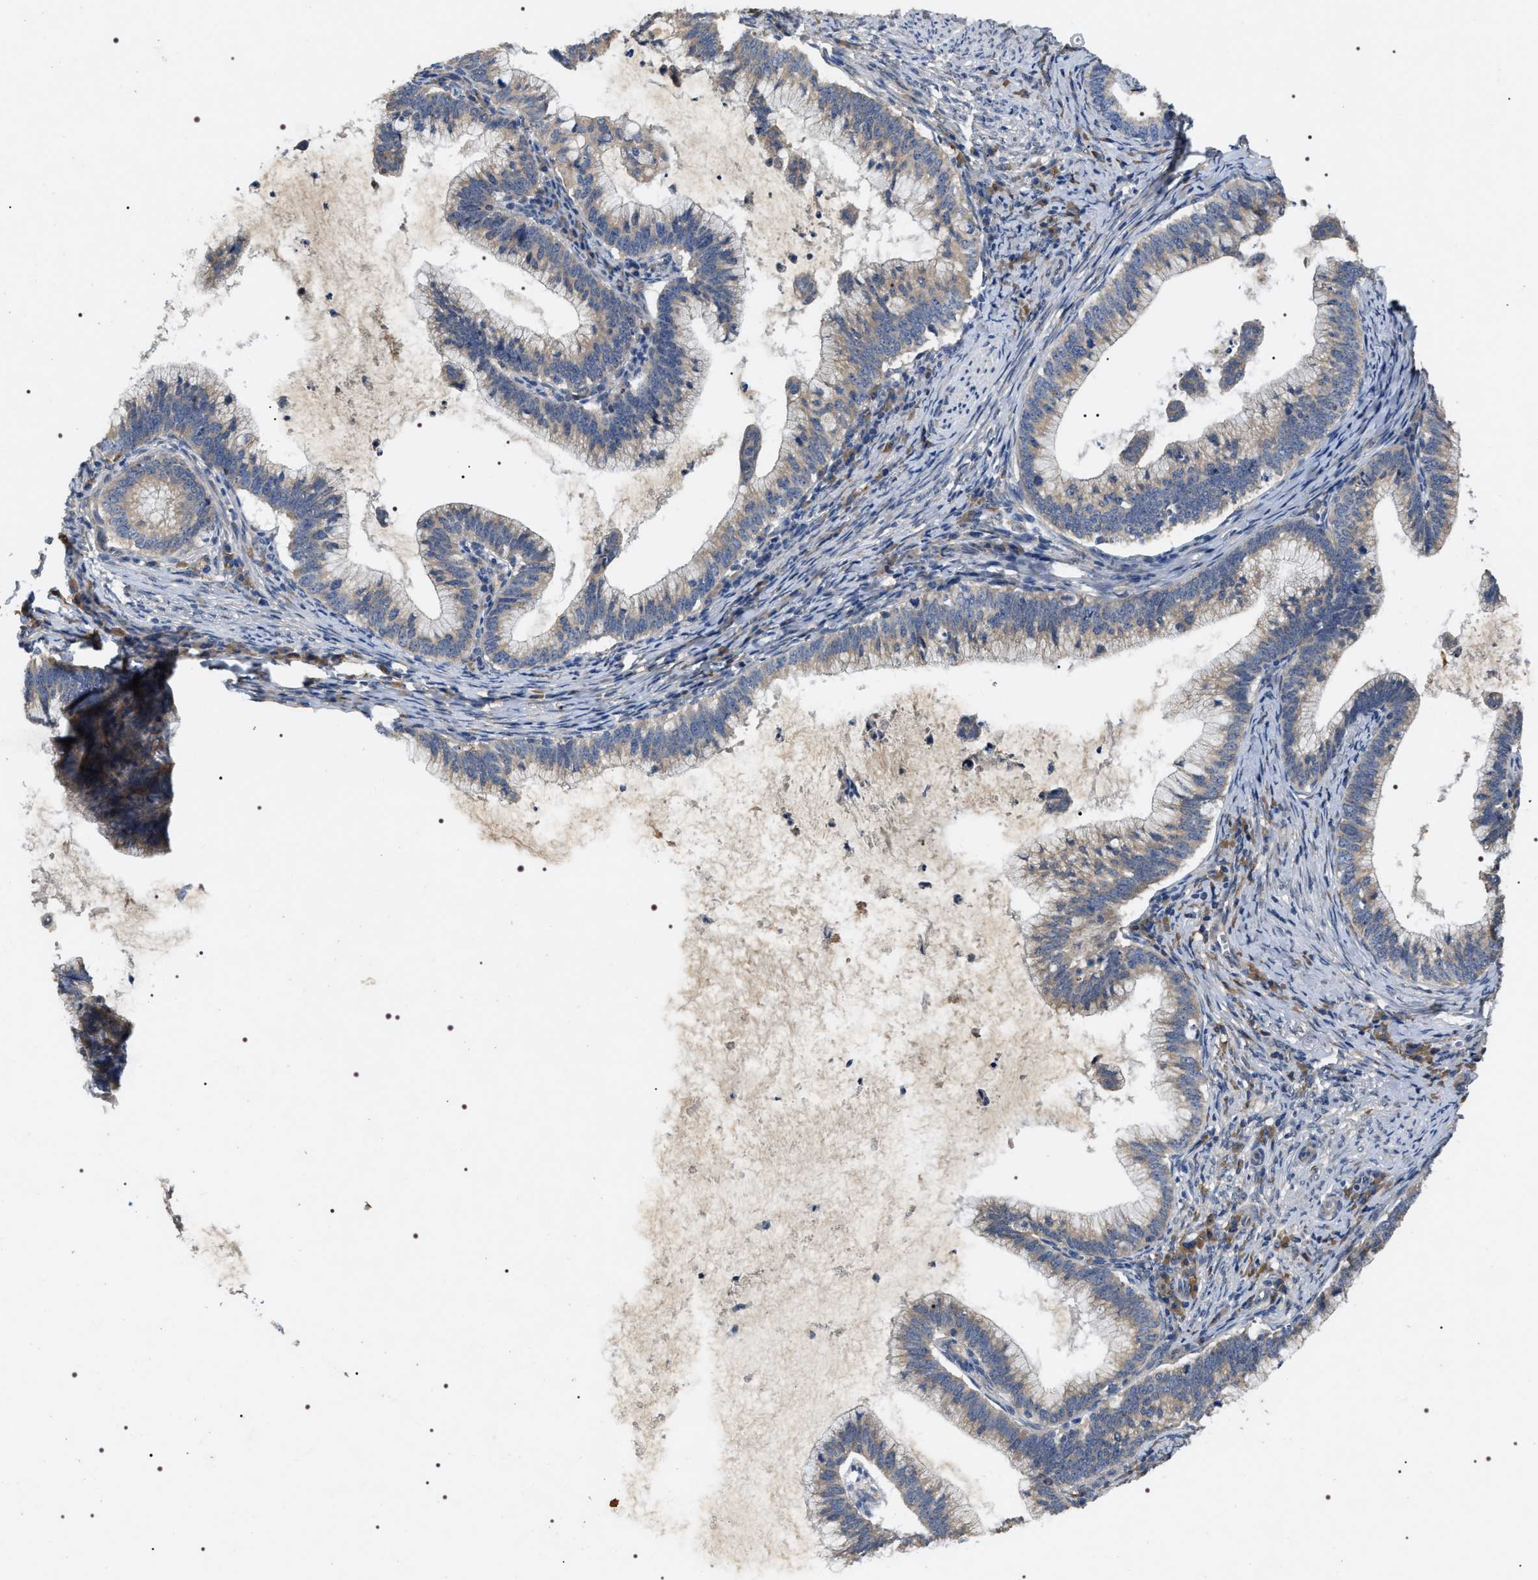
{"staining": {"intensity": "negative", "quantity": "none", "location": "none"}, "tissue": "cervical cancer", "cell_type": "Tumor cells", "image_type": "cancer", "snomed": [{"axis": "morphology", "description": "Adenocarcinoma, NOS"}, {"axis": "topography", "description": "Cervix"}], "caption": "This micrograph is of cervical cancer (adenocarcinoma) stained with IHC to label a protein in brown with the nuclei are counter-stained blue. There is no expression in tumor cells.", "gene": "IFT81", "patient": {"sex": "female", "age": 36}}